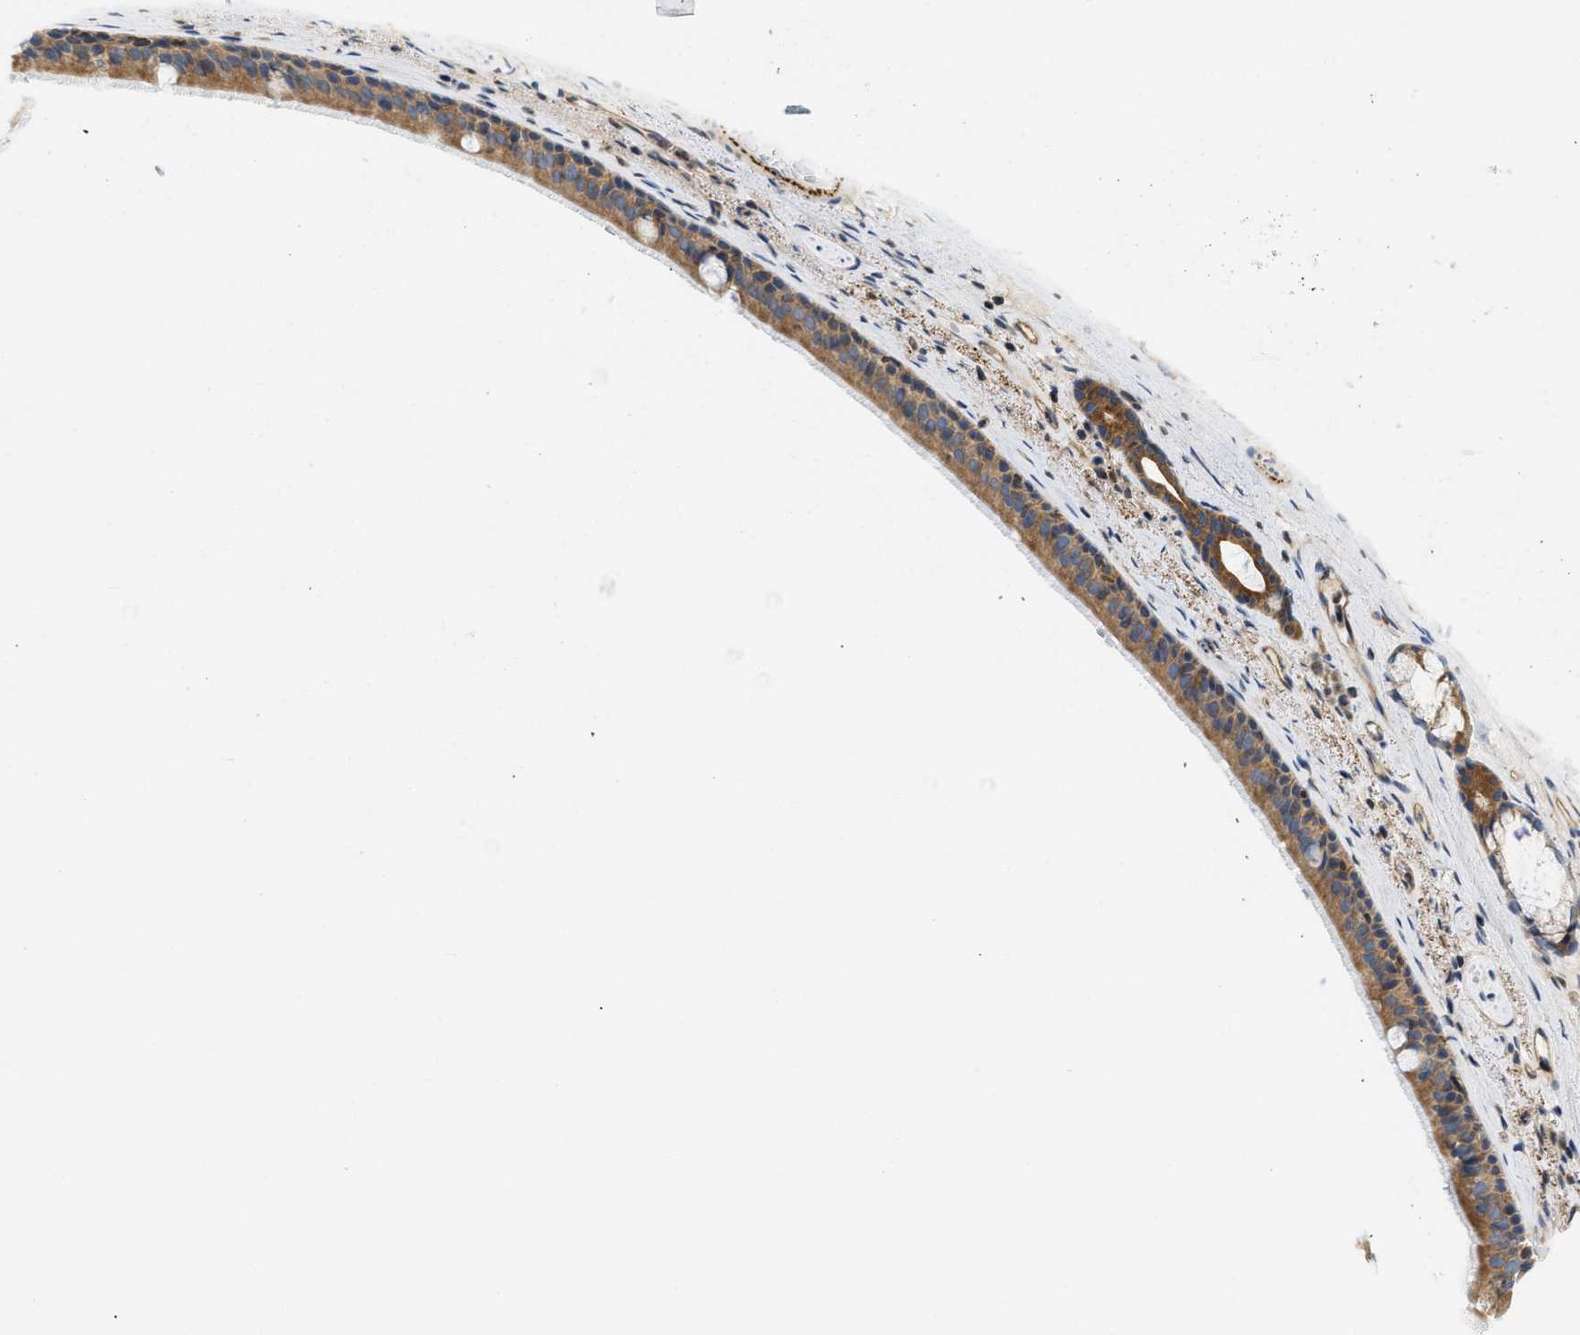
{"staining": {"intensity": "moderate", "quantity": ">75%", "location": "cytoplasmic/membranous"}, "tissue": "bronchus", "cell_type": "Respiratory epithelial cells", "image_type": "normal", "snomed": [{"axis": "morphology", "description": "Normal tissue, NOS"}, {"axis": "topography", "description": "Cartilage tissue"}], "caption": "Protein expression by immunohistochemistry displays moderate cytoplasmic/membranous expression in about >75% of respiratory epithelial cells in benign bronchus. The staining was performed using DAB (3,3'-diaminobenzidine), with brown indicating positive protein expression. Nuclei are stained blue with hematoxylin.", "gene": "STRN", "patient": {"sex": "female", "age": 63}}